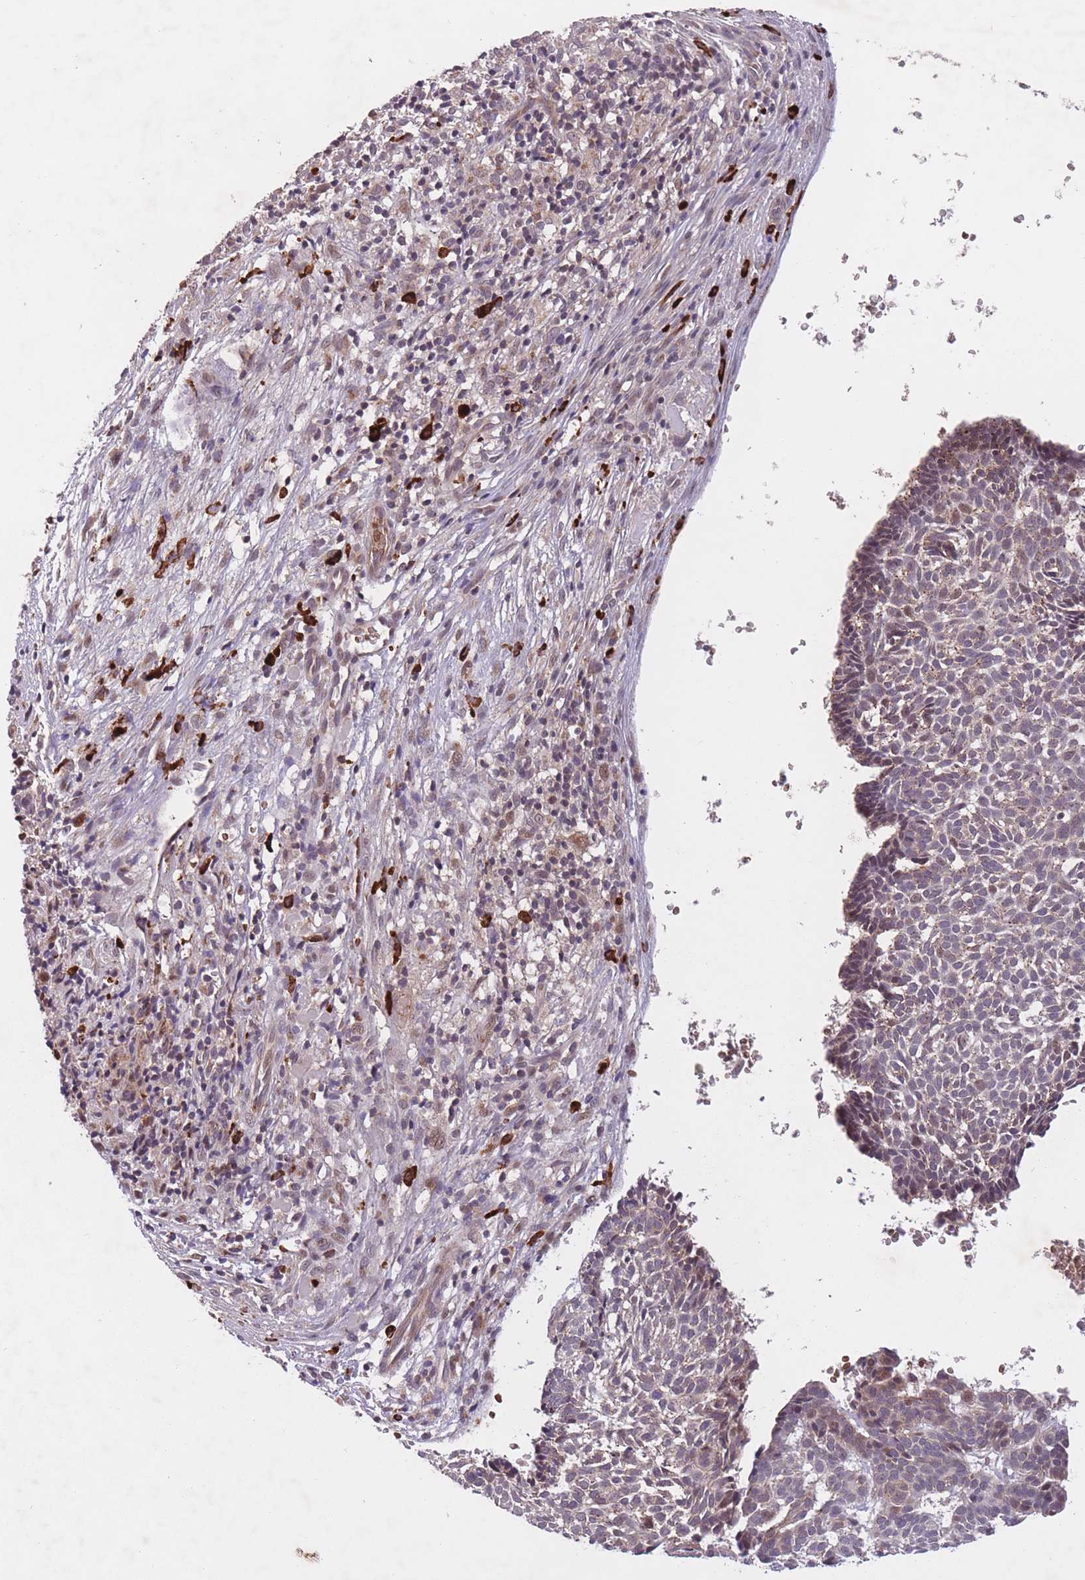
{"staining": {"intensity": "moderate", "quantity": "<25%", "location": "cytoplasmic/membranous"}, "tissue": "skin cancer", "cell_type": "Tumor cells", "image_type": "cancer", "snomed": [{"axis": "morphology", "description": "Basal cell carcinoma"}, {"axis": "topography", "description": "Skin"}], "caption": "High-power microscopy captured an immunohistochemistry (IHC) image of basal cell carcinoma (skin), revealing moderate cytoplasmic/membranous expression in about <25% of tumor cells.", "gene": "SECTM1", "patient": {"sex": "male", "age": 61}}